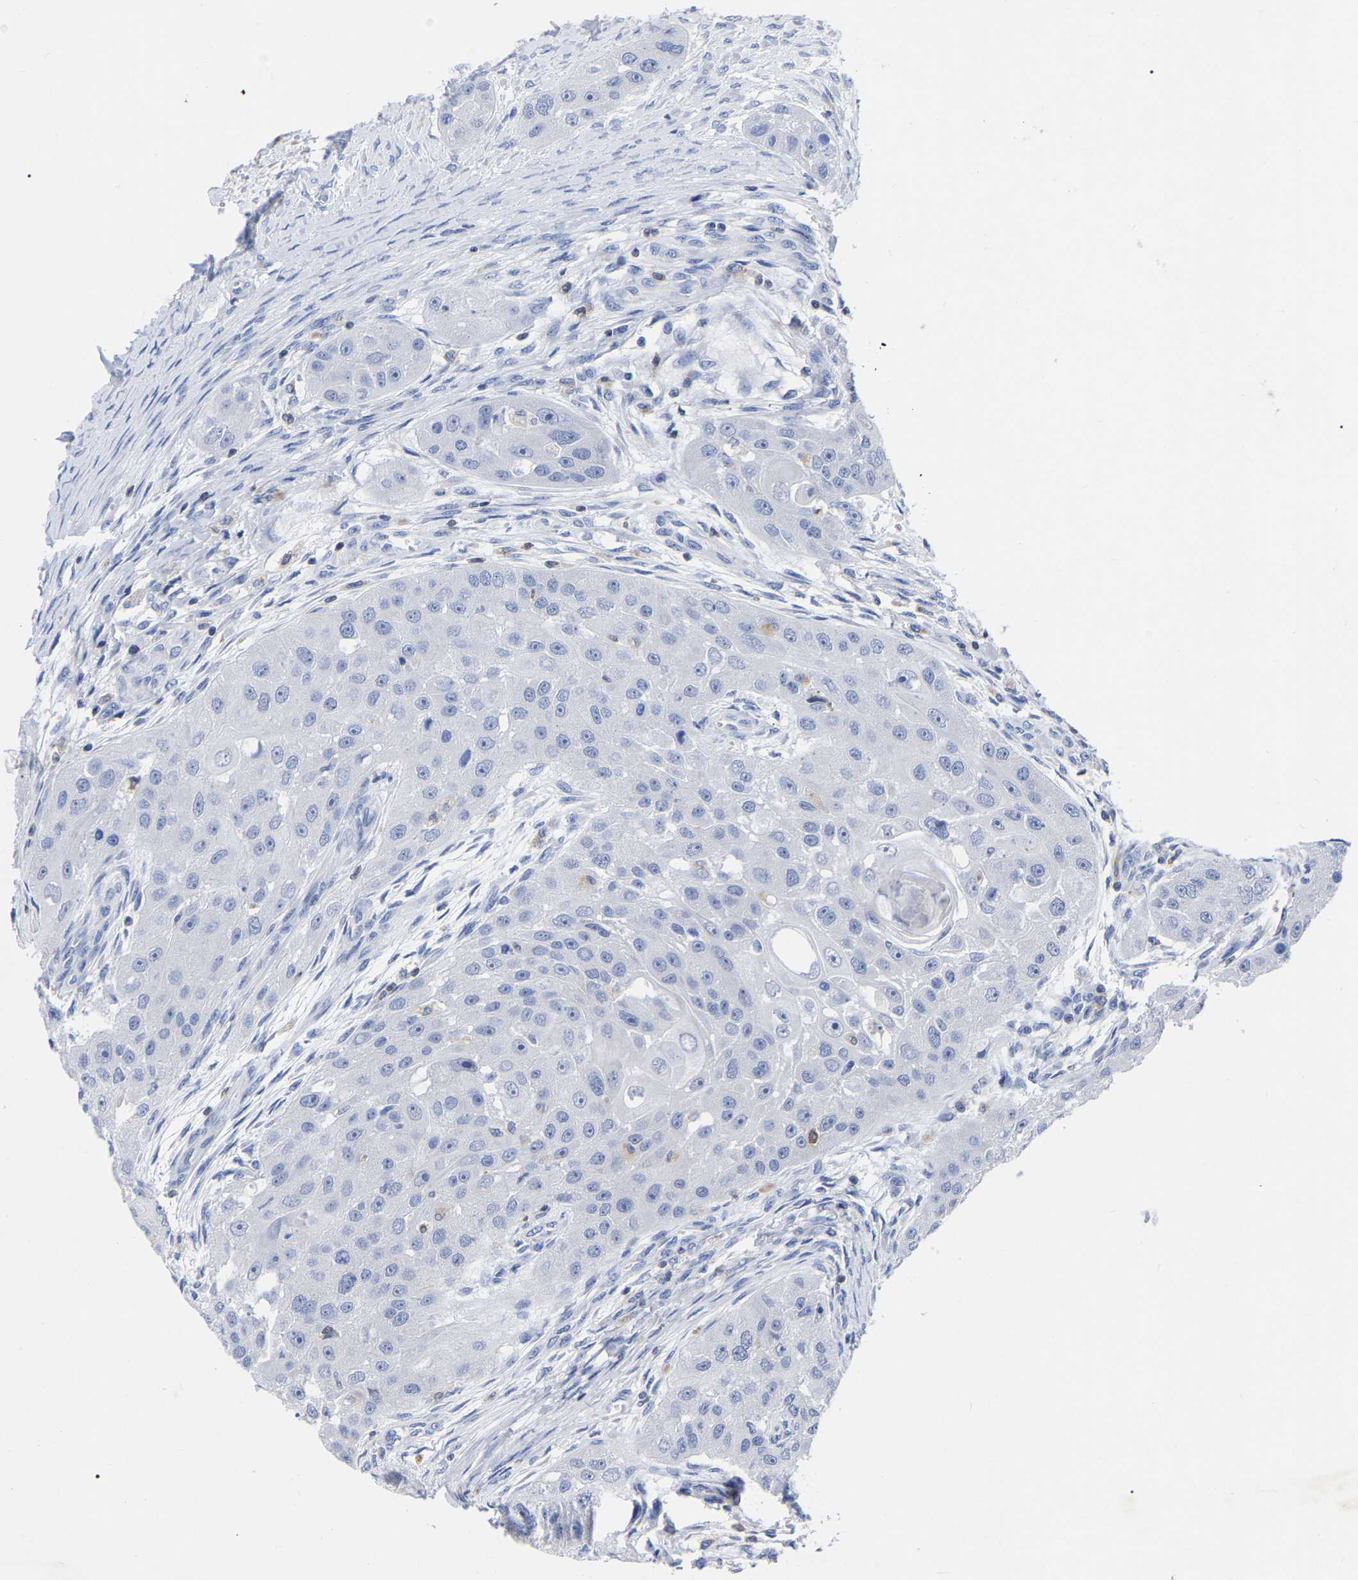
{"staining": {"intensity": "negative", "quantity": "none", "location": "none"}, "tissue": "head and neck cancer", "cell_type": "Tumor cells", "image_type": "cancer", "snomed": [{"axis": "morphology", "description": "Normal tissue, NOS"}, {"axis": "morphology", "description": "Squamous cell carcinoma, NOS"}, {"axis": "topography", "description": "Skeletal muscle"}, {"axis": "topography", "description": "Head-Neck"}], "caption": "A photomicrograph of human head and neck squamous cell carcinoma is negative for staining in tumor cells.", "gene": "PTPN7", "patient": {"sex": "male", "age": 51}}